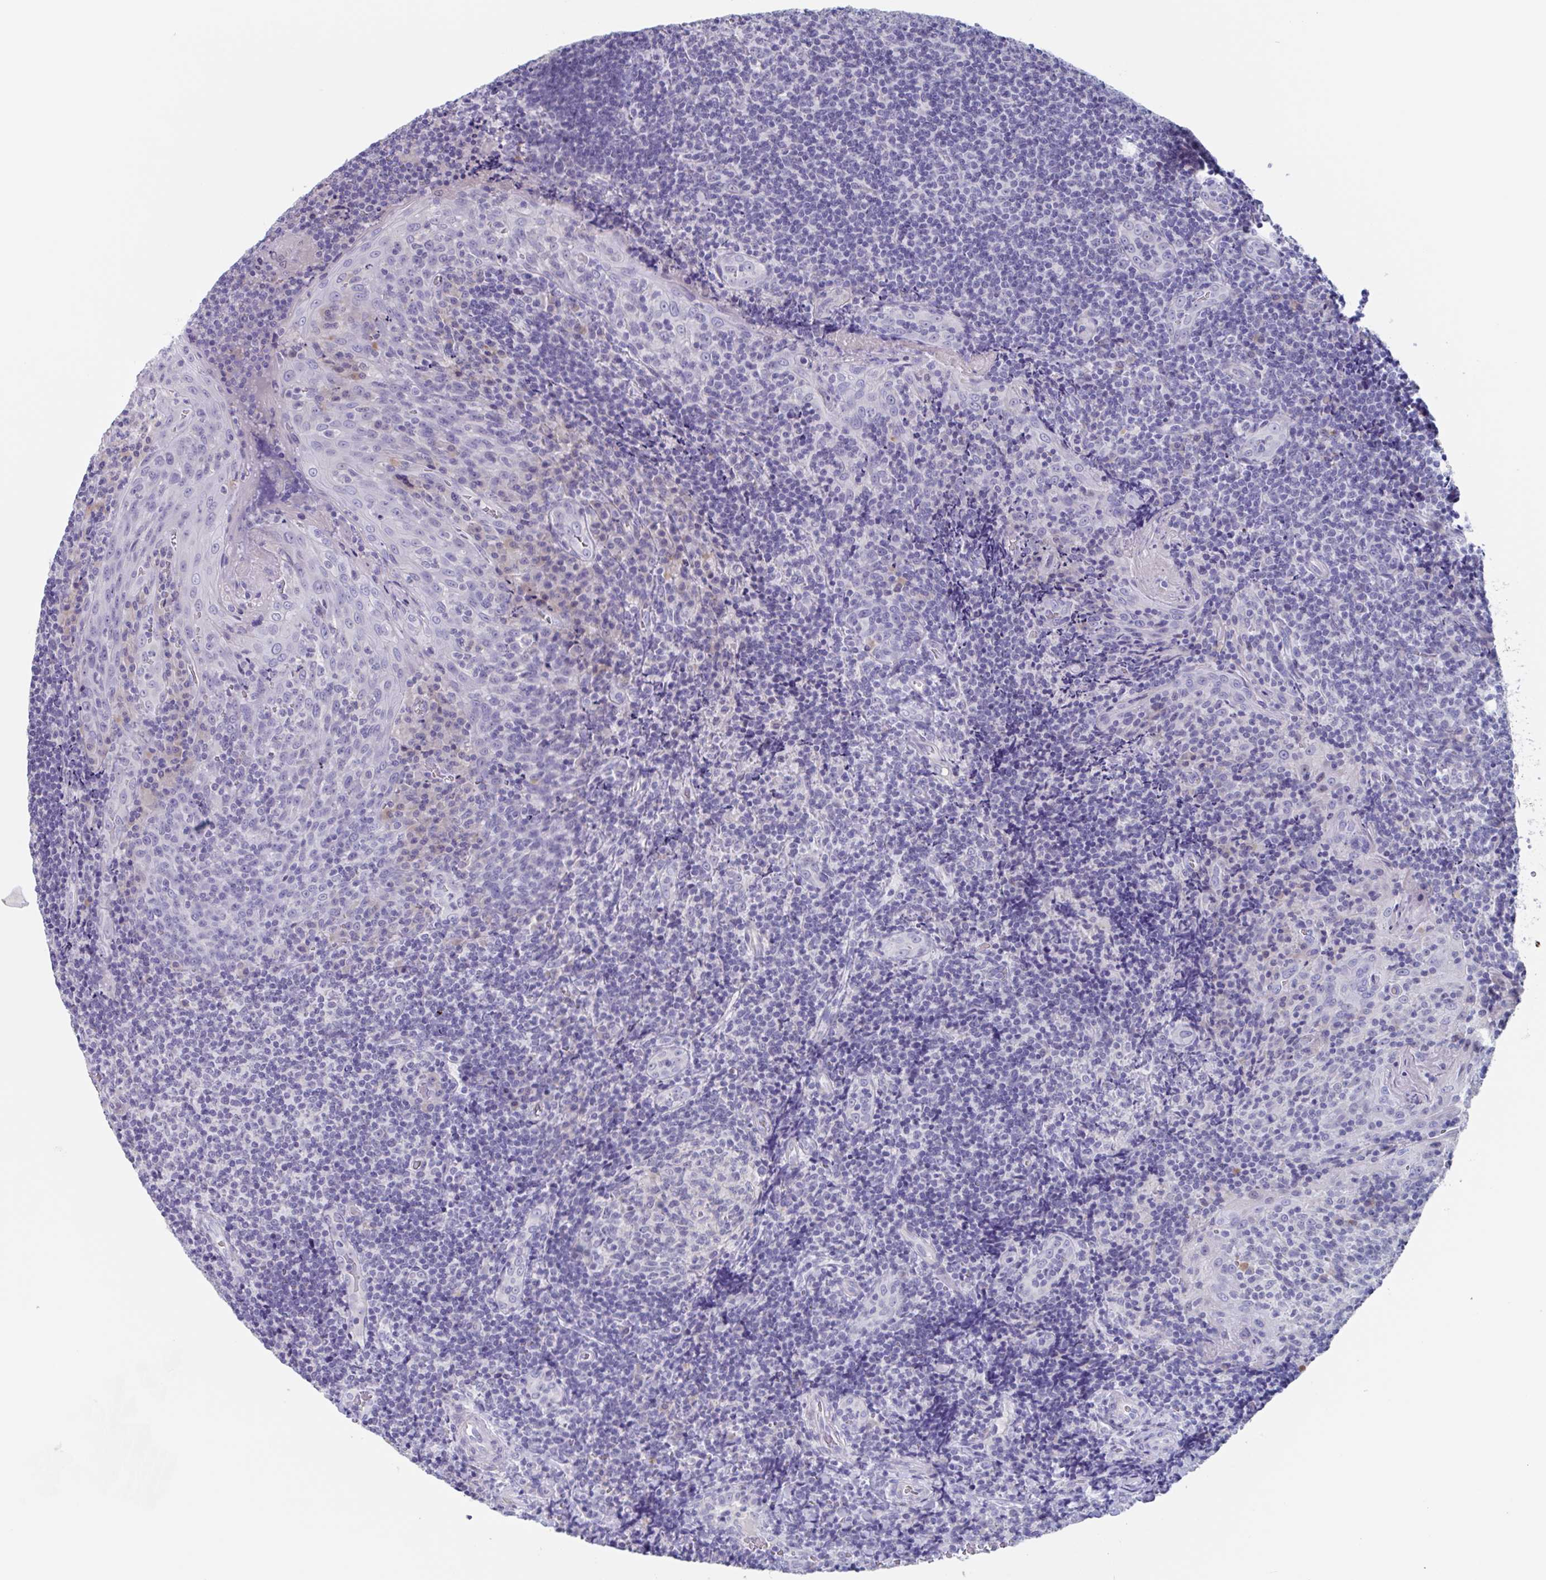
{"staining": {"intensity": "negative", "quantity": "none", "location": "none"}, "tissue": "tonsil", "cell_type": "Germinal center cells", "image_type": "normal", "snomed": [{"axis": "morphology", "description": "Normal tissue, NOS"}, {"axis": "topography", "description": "Tonsil"}], "caption": "Immunohistochemistry of benign human tonsil exhibits no positivity in germinal center cells.", "gene": "NOXRED1", "patient": {"sex": "male", "age": 17}}